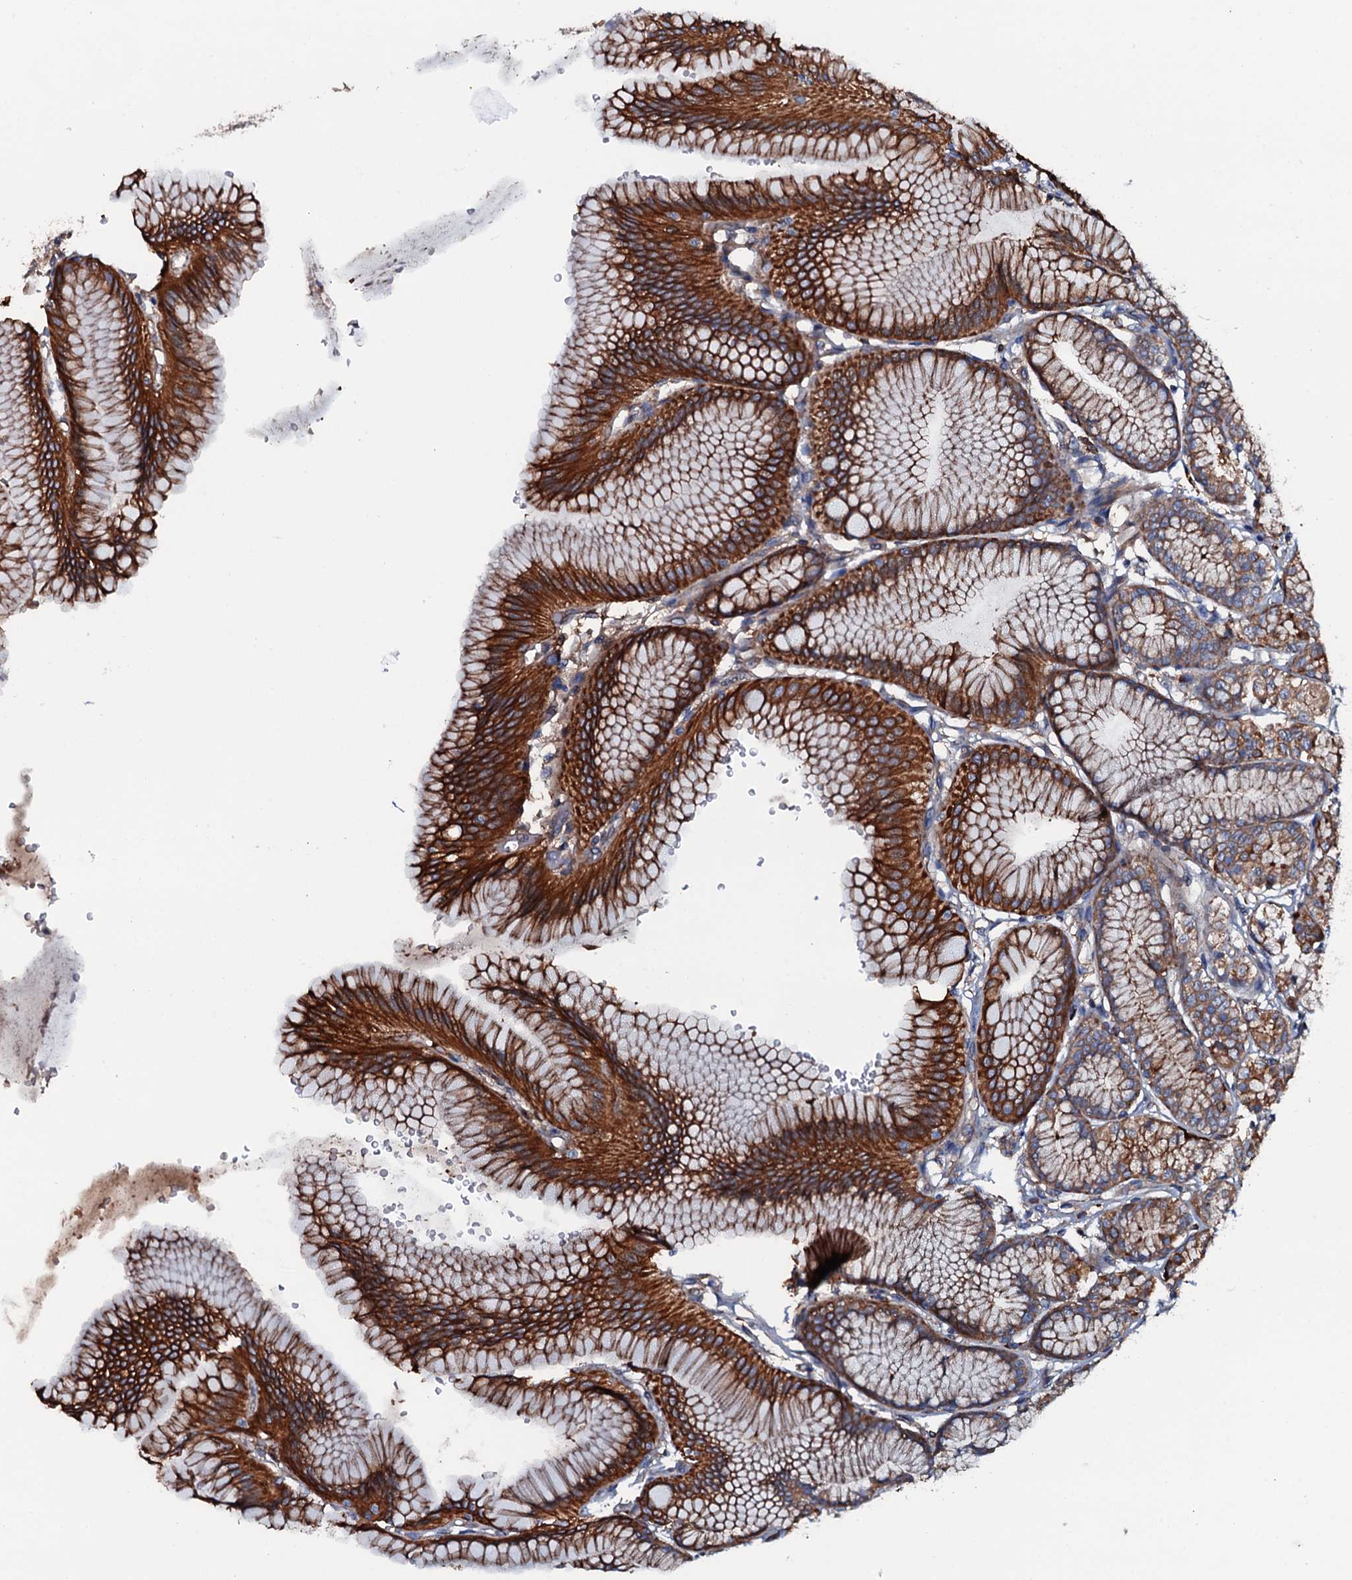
{"staining": {"intensity": "strong", "quantity": ">75%", "location": "cytoplasmic/membranous"}, "tissue": "stomach", "cell_type": "Glandular cells", "image_type": "normal", "snomed": [{"axis": "morphology", "description": "Normal tissue, NOS"}, {"axis": "morphology", "description": "Adenocarcinoma, NOS"}, {"axis": "morphology", "description": "Adenocarcinoma, High grade"}, {"axis": "topography", "description": "Stomach, upper"}, {"axis": "topography", "description": "Stomach"}], "caption": "Approximately >75% of glandular cells in normal human stomach display strong cytoplasmic/membranous protein expression as visualized by brown immunohistochemical staining.", "gene": "NEK1", "patient": {"sex": "female", "age": 65}}